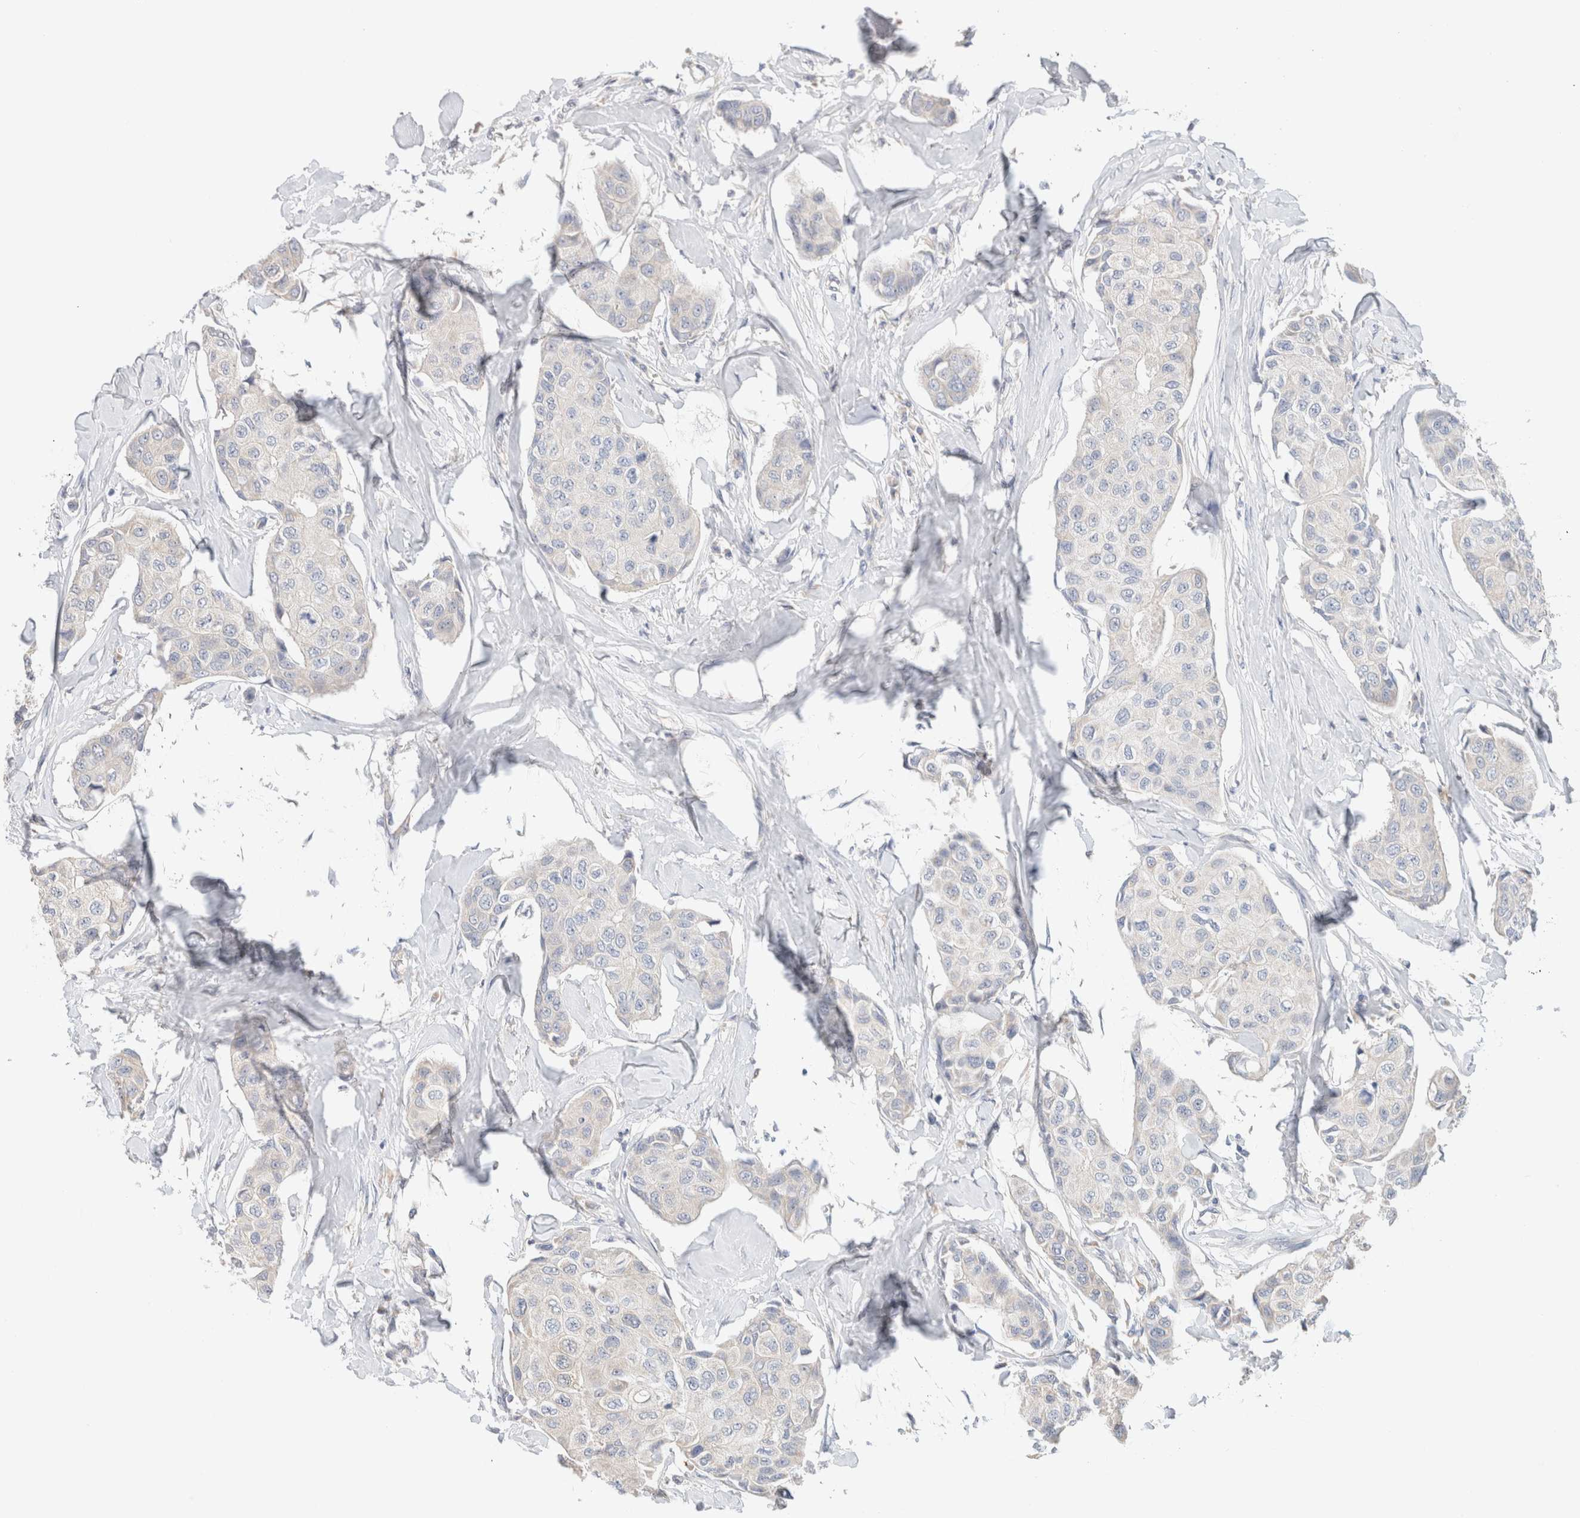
{"staining": {"intensity": "negative", "quantity": "none", "location": "none"}, "tissue": "breast cancer", "cell_type": "Tumor cells", "image_type": "cancer", "snomed": [{"axis": "morphology", "description": "Duct carcinoma"}, {"axis": "topography", "description": "Breast"}], "caption": "IHC micrograph of neoplastic tissue: breast cancer (intraductal carcinoma) stained with DAB (3,3'-diaminobenzidine) exhibits no significant protein expression in tumor cells.", "gene": "CA13", "patient": {"sex": "female", "age": 80}}